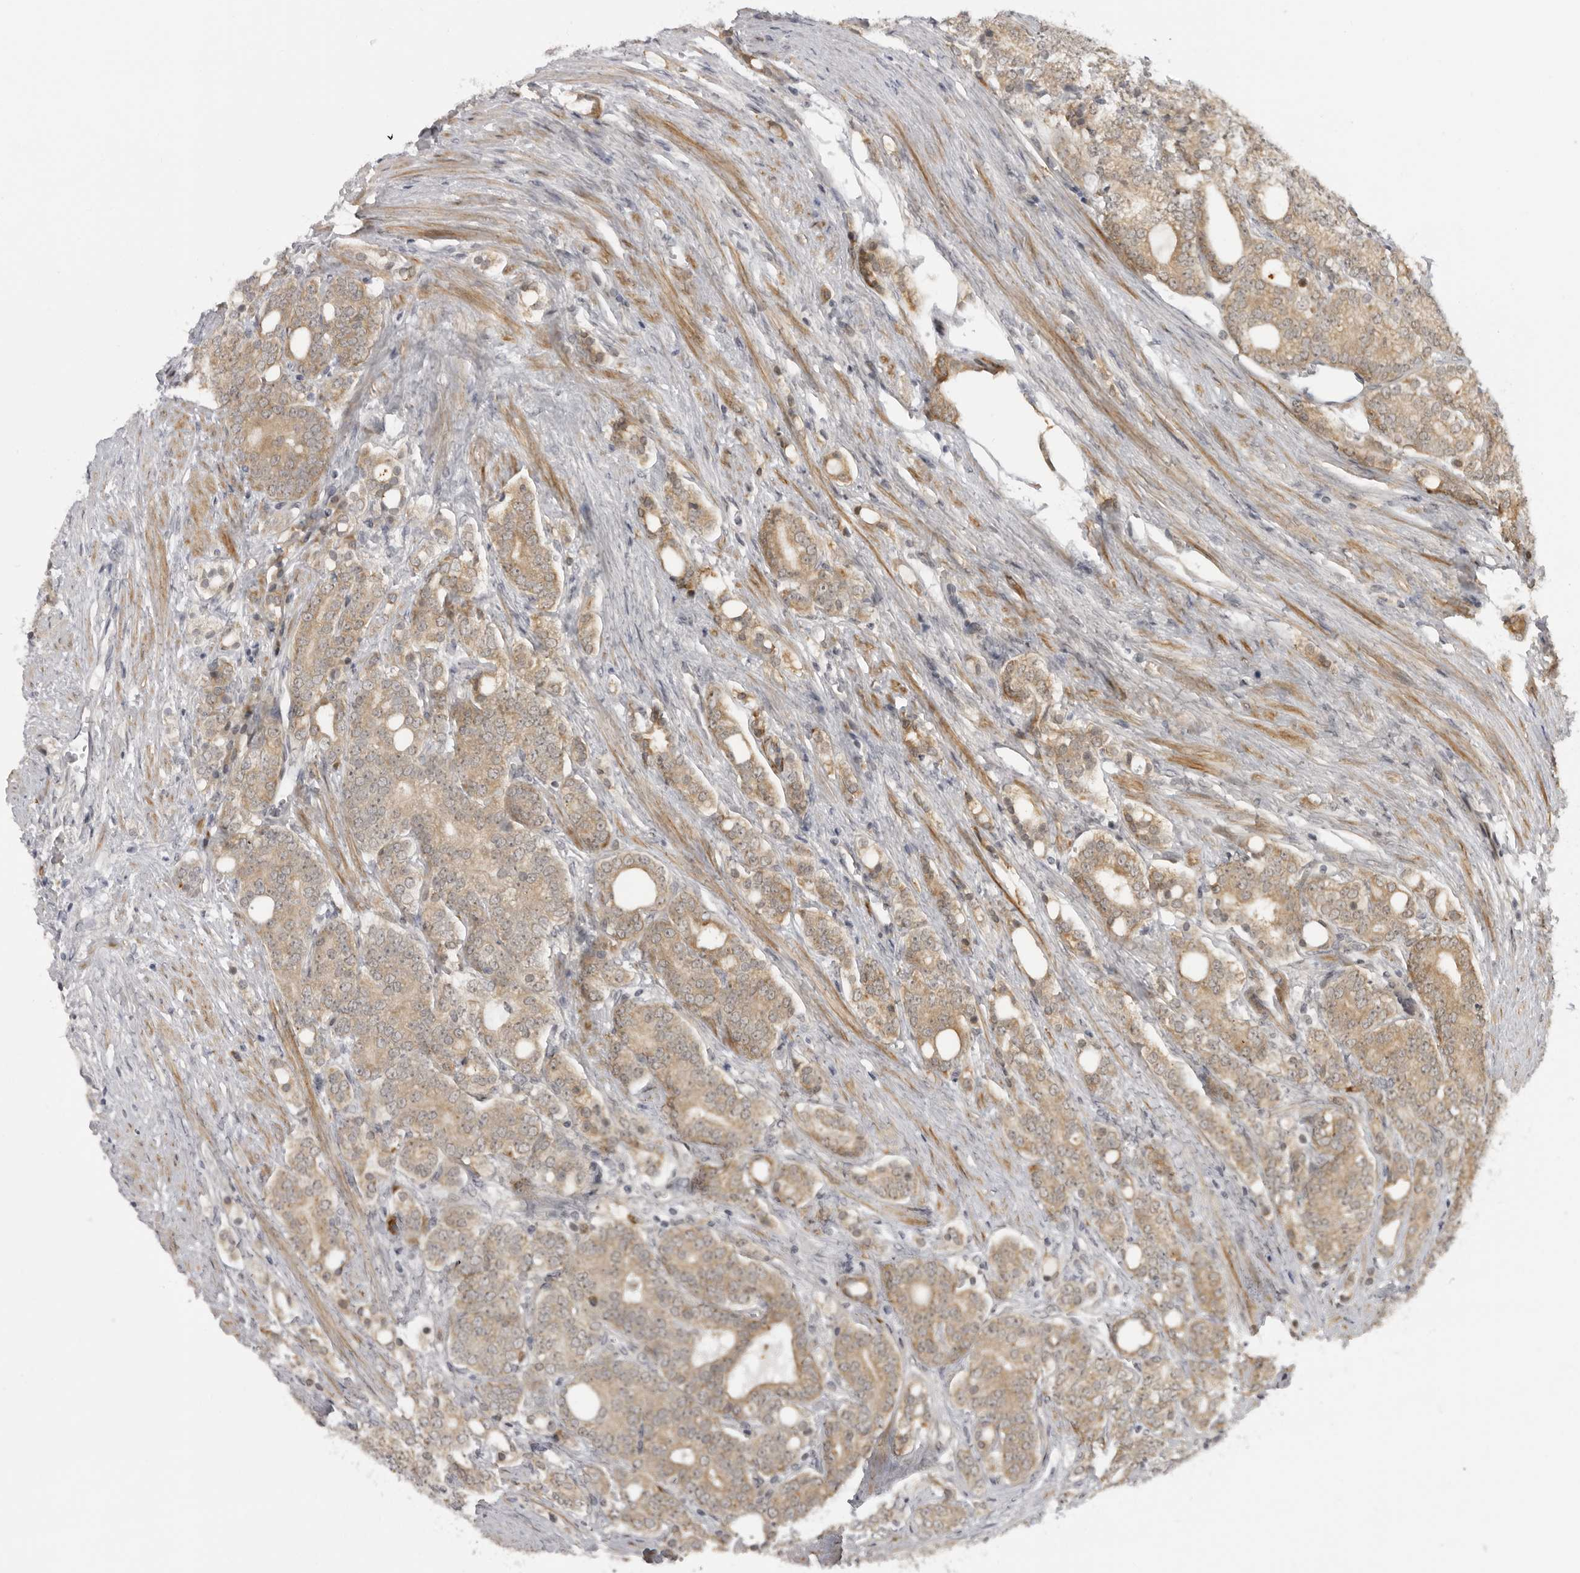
{"staining": {"intensity": "moderate", "quantity": ">75%", "location": "cytoplasmic/membranous"}, "tissue": "prostate cancer", "cell_type": "Tumor cells", "image_type": "cancer", "snomed": [{"axis": "morphology", "description": "Adenocarcinoma, High grade"}, {"axis": "topography", "description": "Prostate"}], "caption": "An image of adenocarcinoma (high-grade) (prostate) stained for a protein demonstrates moderate cytoplasmic/membranous brown staining in tumor cells.", "gene": "ALPK2", "patient": {"sex": "male", "age": 57}}